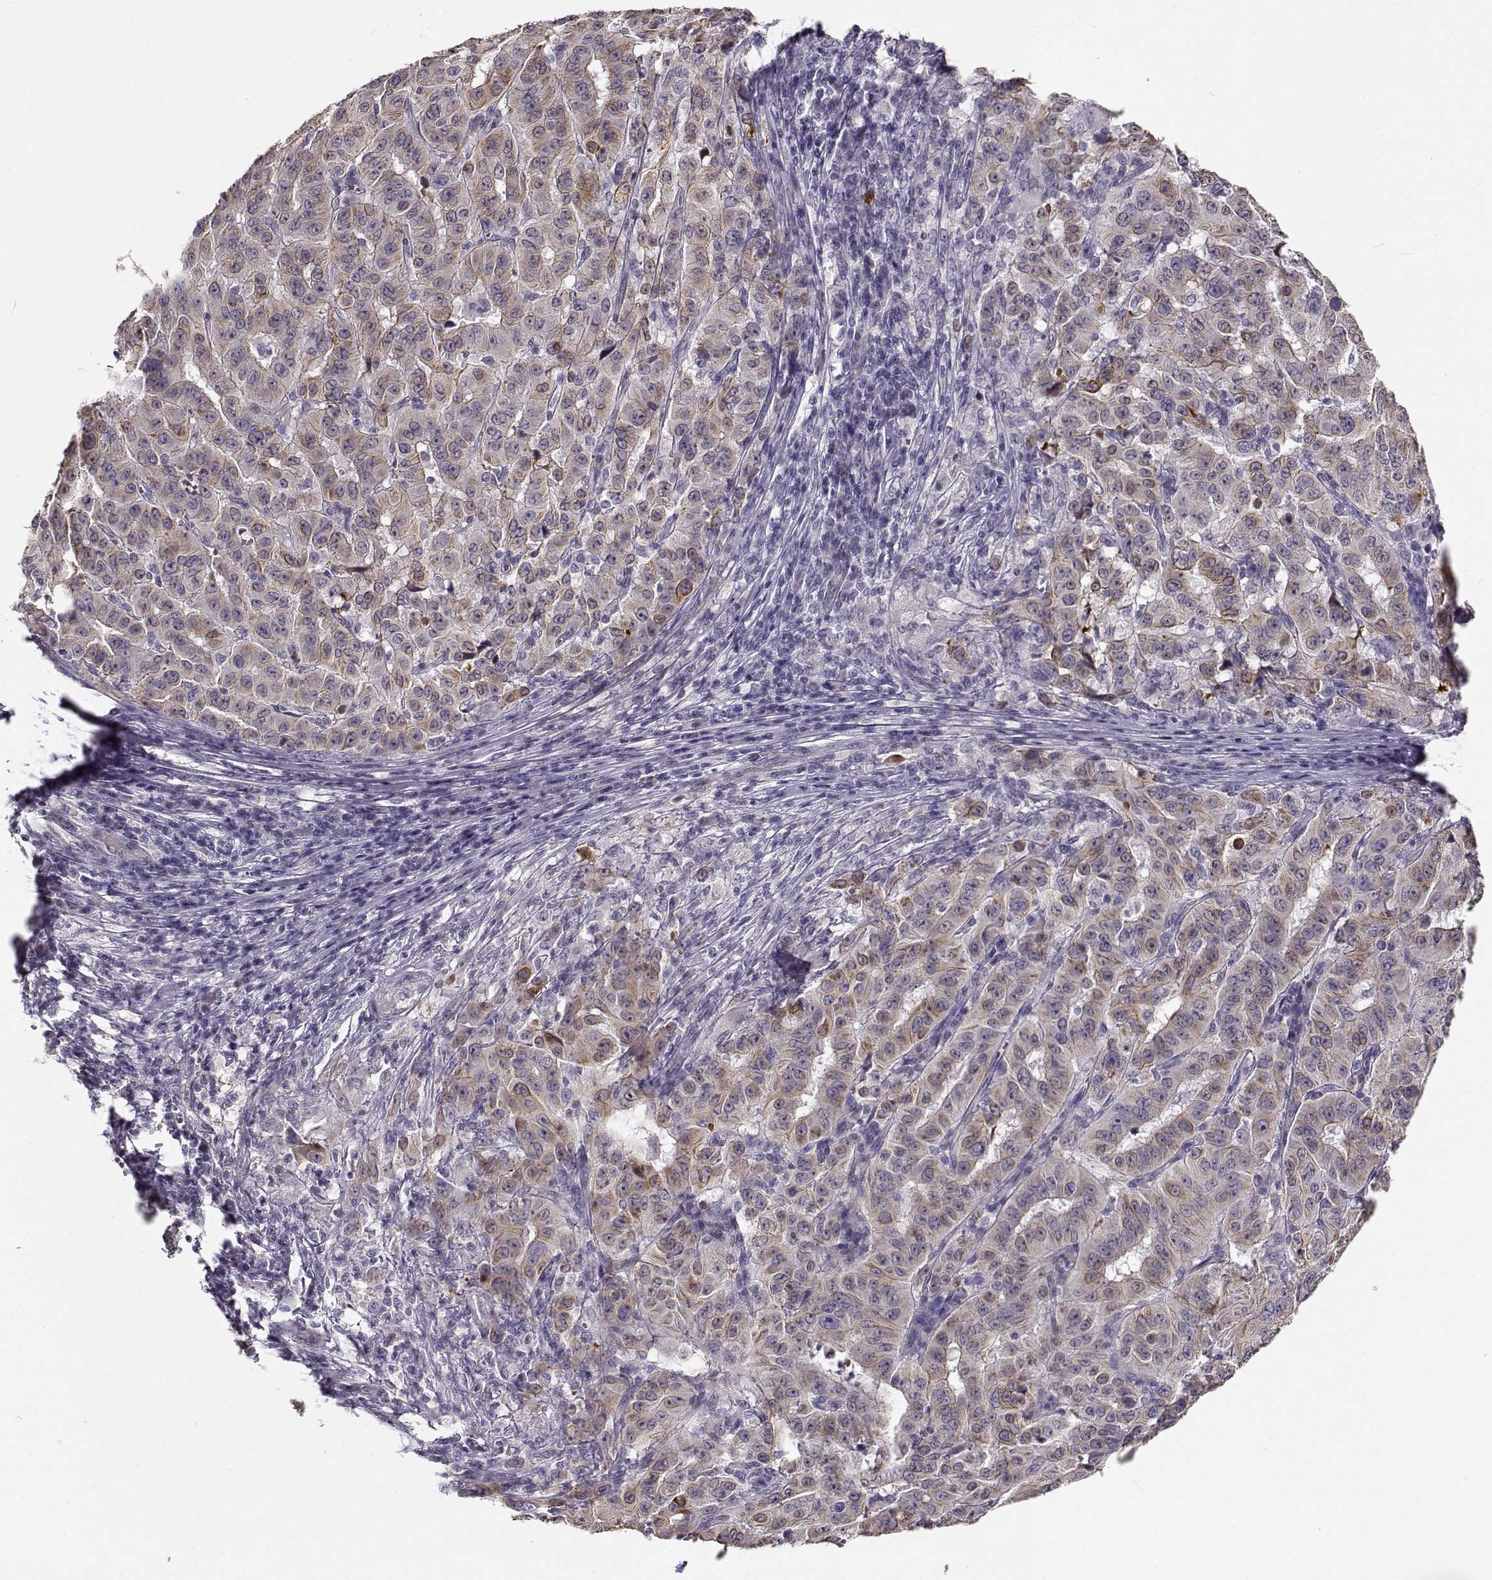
{"staining": {"intensity": "moderate", "quantity": "<25%", "location": "cytoplasmic/membranous"}, "tissue": "pancreatic cancer", "cell_type": "Tumor cells", "image_type": "cancer", "snomed": [{"axis": "morphology", "description": "Adenocarcinoma, NOS"}, {"axis": "topography", "description": "Pancreas"}], "caption": "Immunohistochemistry (IHC) staining of pancreatic cancer (adenocarcinoma), which shows low levels of moderate cytoplasmic/membranous staining in approximately <25% of tumor cells indicating moderate cytoplasmic/membranous protein positivity. The staining was performed using DAB (brown) for protein detection and nuclei were counterstained in hematoxylin (blue).", "gene": "TMEM145", "patient": {"sex": "male", "age": 63}}